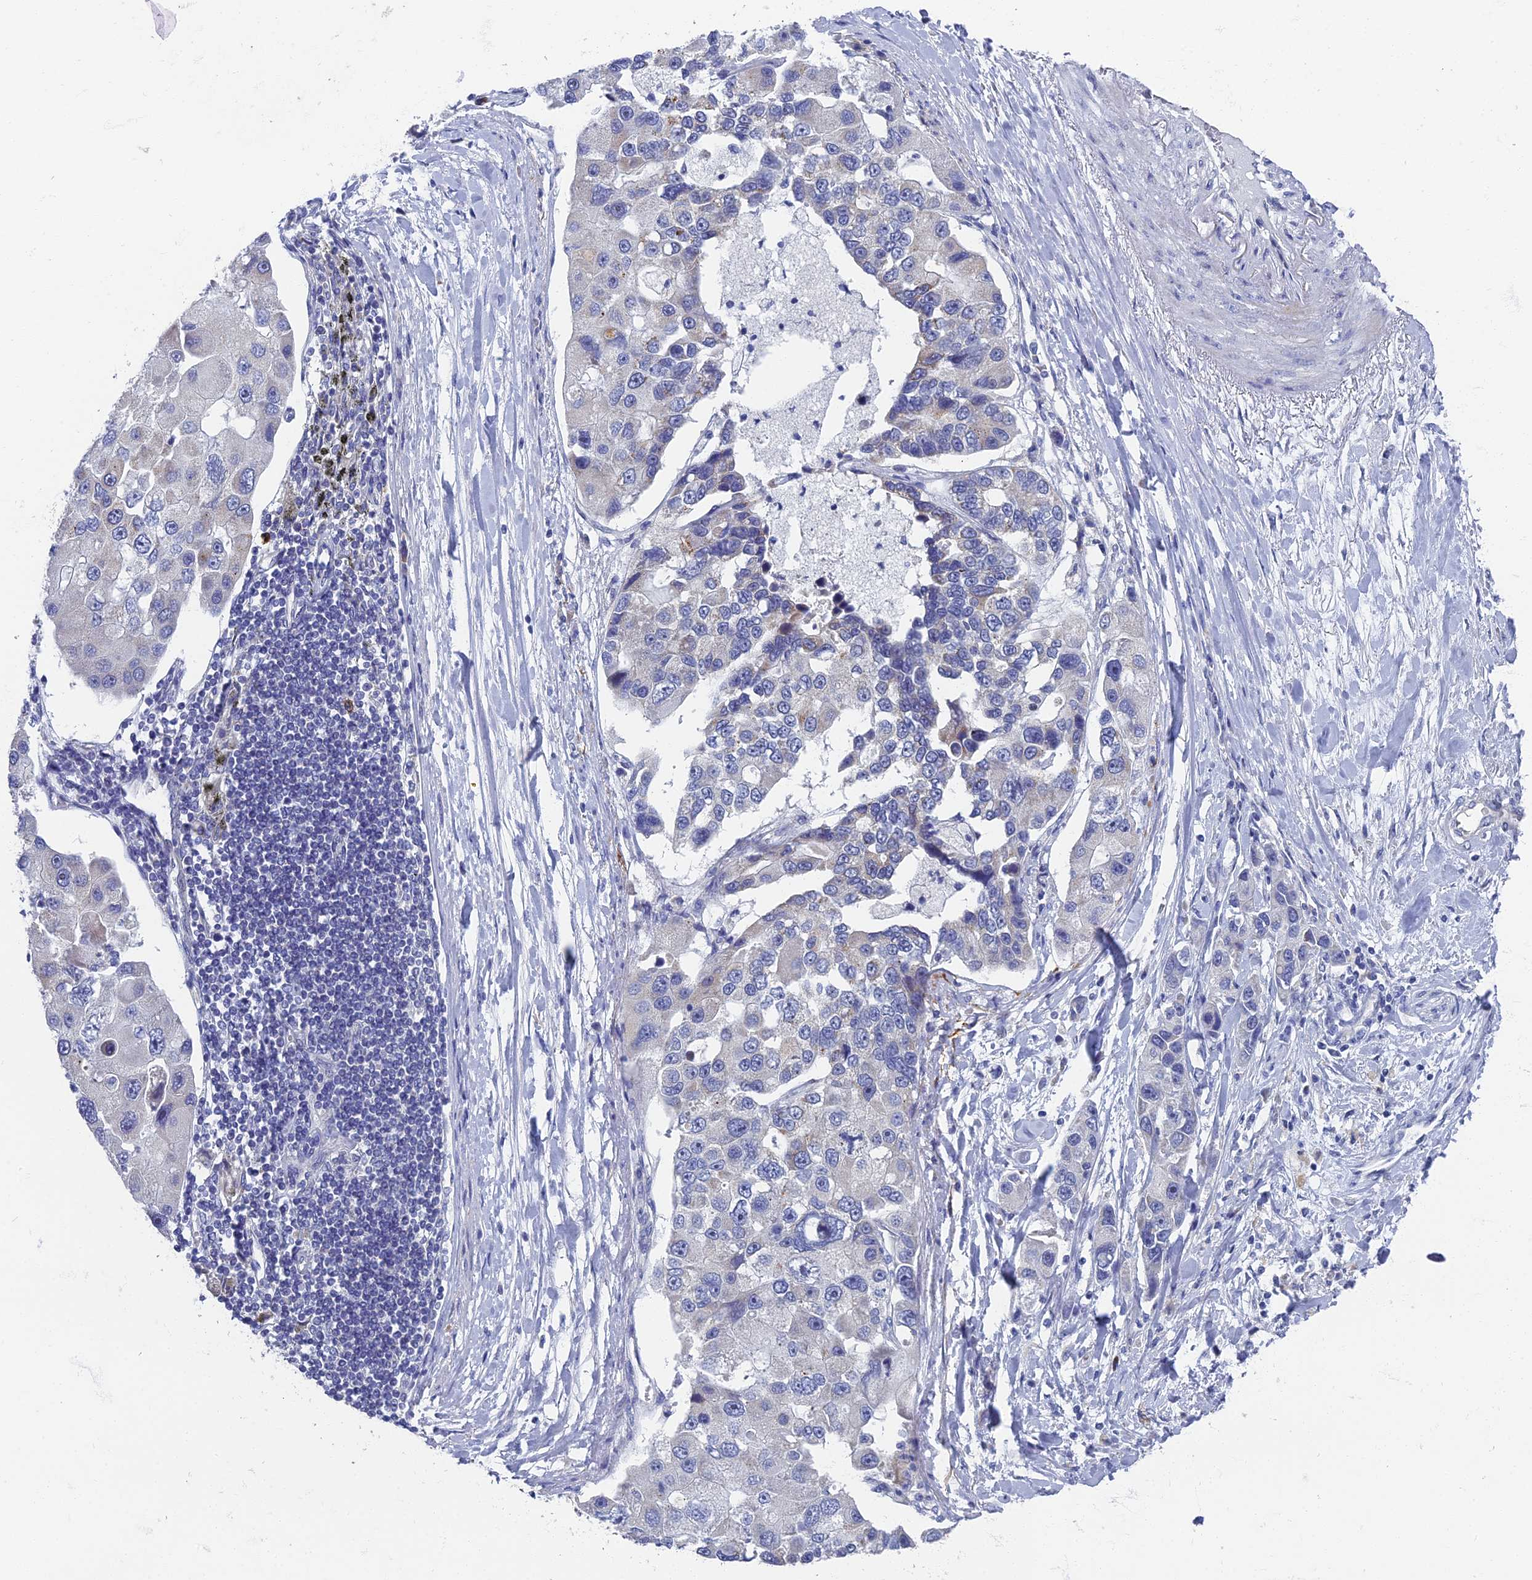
{"staining": {"intensity": "negative", "quantity": "none", "location": "none"}, "tissue": "lung cancer", "cell_type": "Tumor cells", "image_type": "cancer", "snomed": [{"axis": "morphology", "description": "Adenocarcinoma, NOS"}, {"axis": "topography", "description": "Lung"}], "caption": "The IHC photomicrograph has no significant positivity in tumor cells of adenocarcinoma (lung) tissue.", "gene": "SPIN4", "patient": {"sex": "female", "age": 54}}